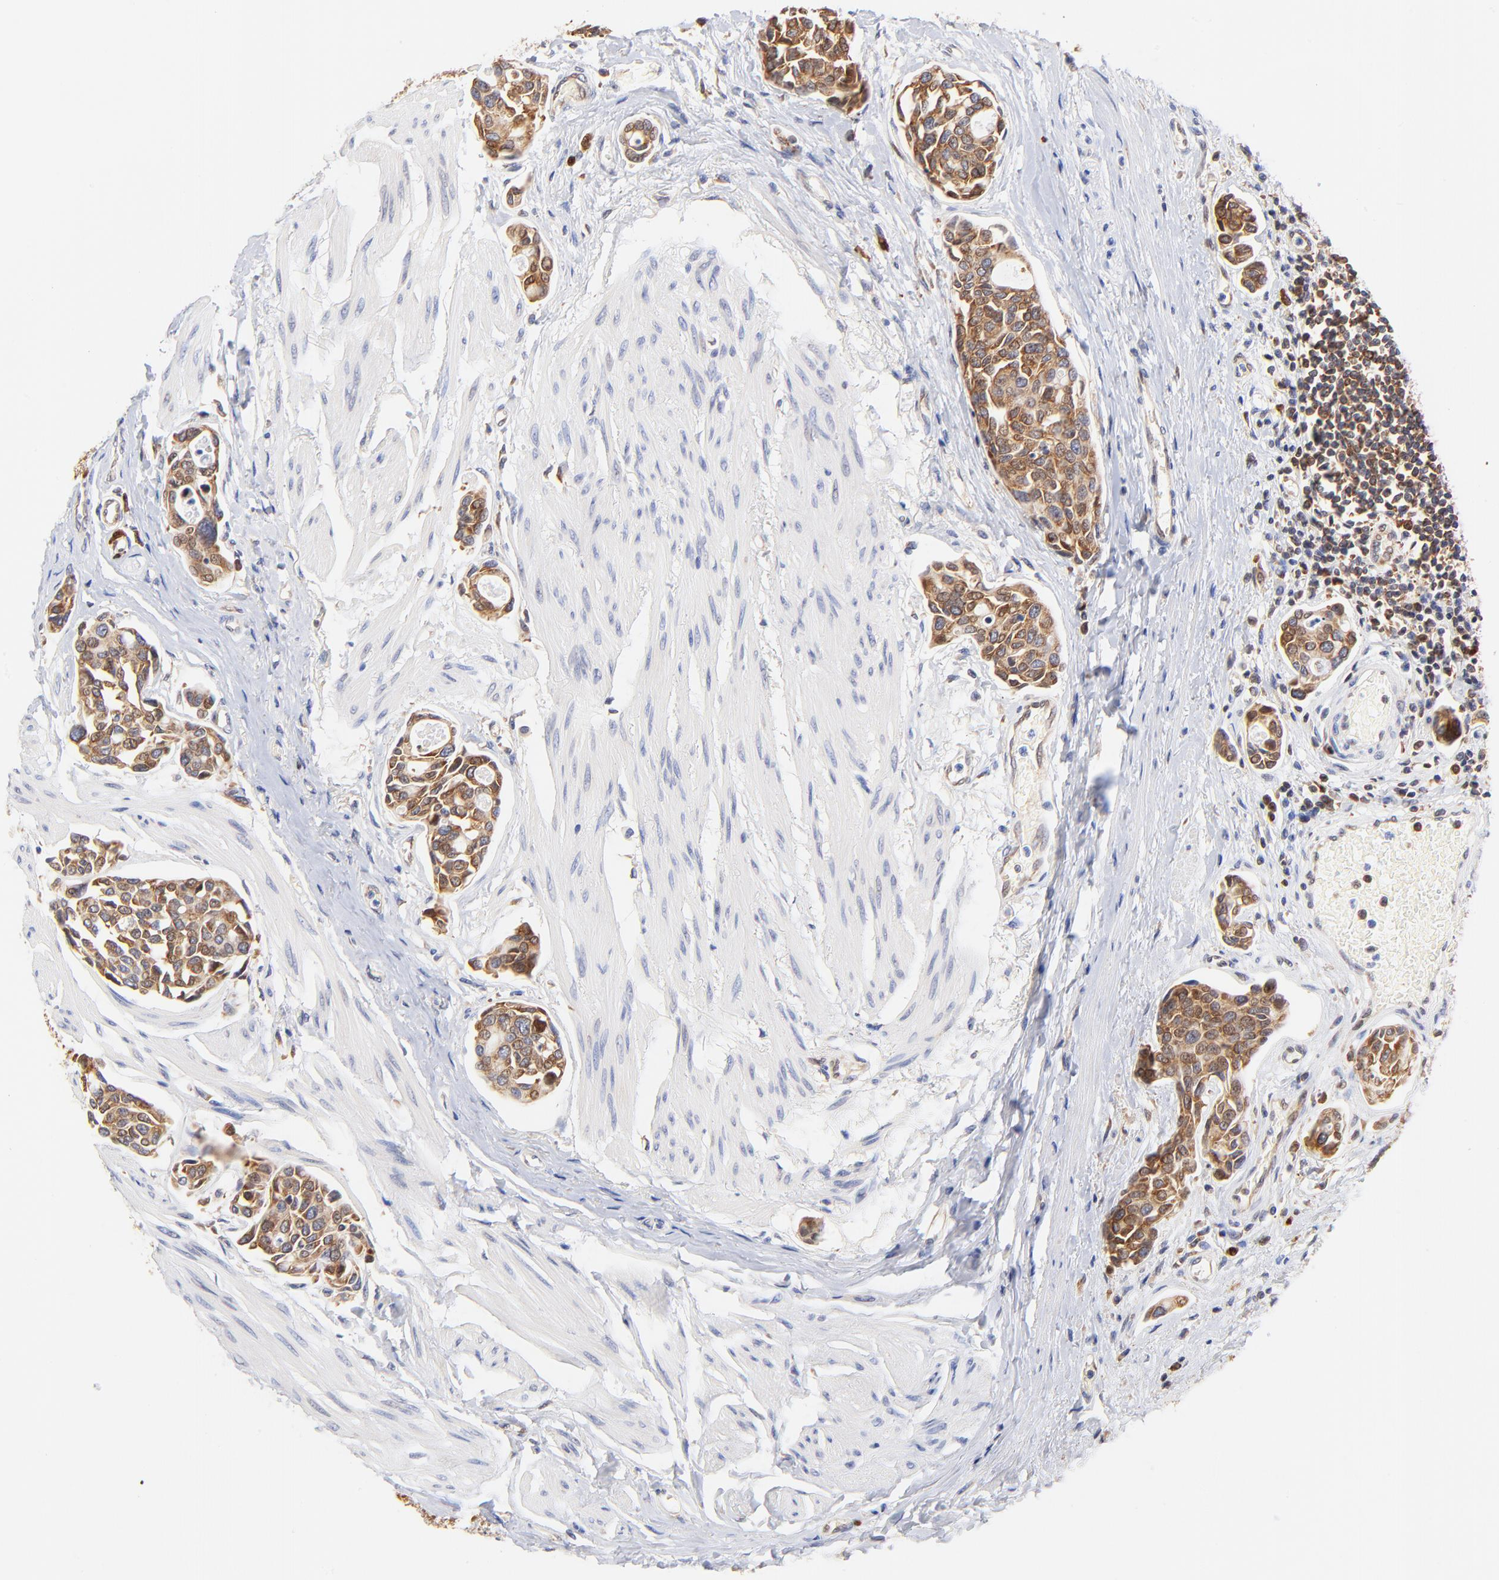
{"staining": {"intensity": "moderate", "quantity": ">75%", "location": "cytoplasmic/membranous,nuclear"}, "tissue": "urothelial cancer", "cell_type": "Tumor cells", "image_type": "cancer", "snomed": [{"axis": "morphology", "description": "Urothelial carcinoma, High grade"}, {"axis": "topography", "description": "Urinary bladder"}], "caption": "Urothelial cancer stained for a protein (brown) displays moderate cytoplasmic/membranous and nuclear positive positivity in approximately >75% of tumor cells.", "gene": "RPL27", "patient": {"sex": "male", "age": 78}}